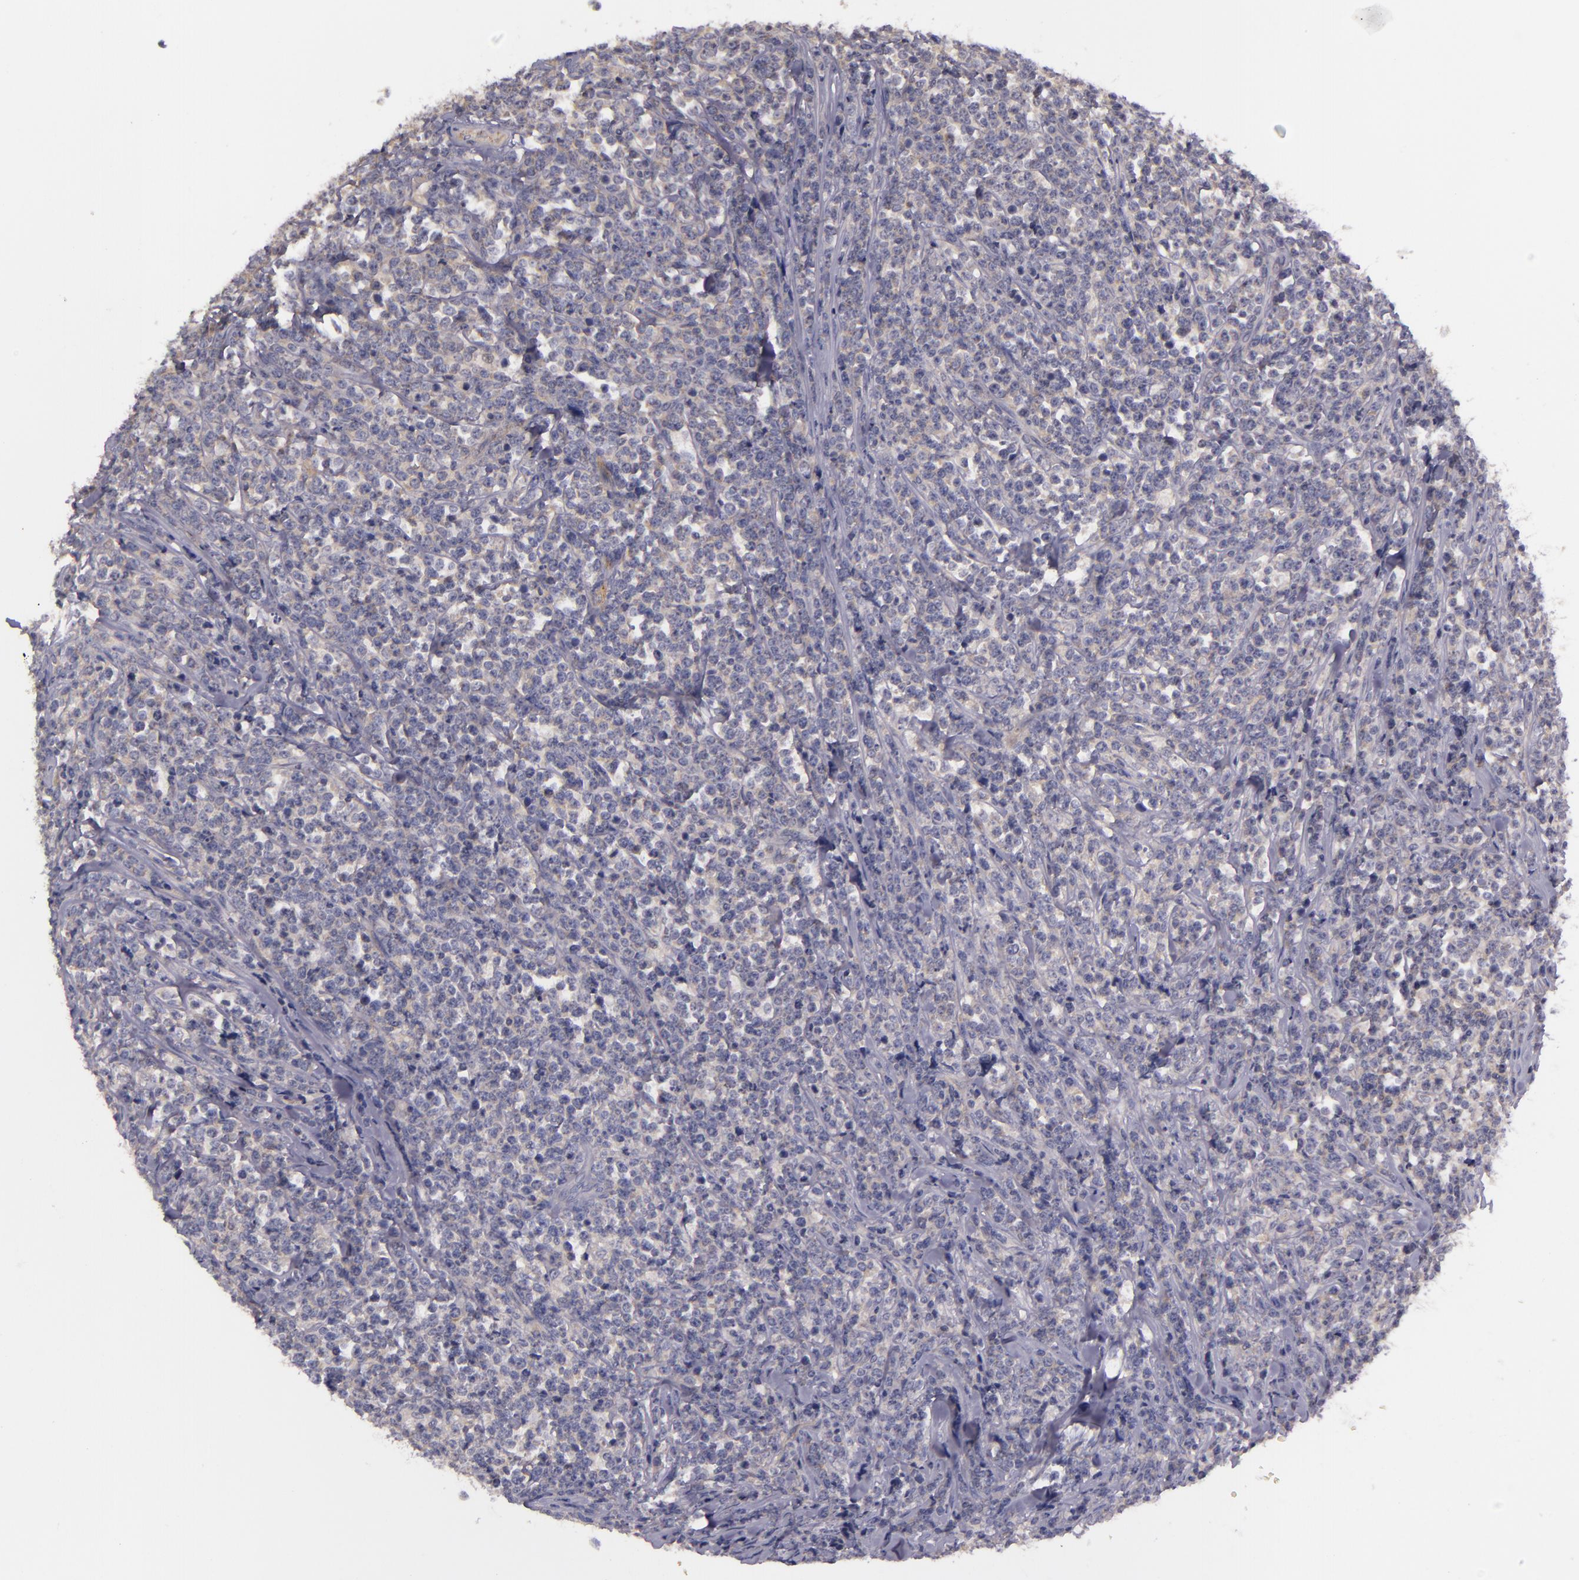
{"staining": {"intensity": "negative", "quantity": "none", "location": "none"}, "tissue": "lymphoma", "cell_type": "Tumor cells", "image_type": "cancer", "snomed": [{"axis": "morphology", "description": "Malignant lymphoma, non-Hodgkin's type, High grade"}, {"axis": "topography", "description": "Small intestine"}, {"axis": "topography", "description": "Colon"}], "caption": "Human lymphoma stained for a protein using immunohistochemistry displays no positivity in tumor cells.", "gene": "RALGAPA1", "patient": {"sex": "male", "age": 8}}